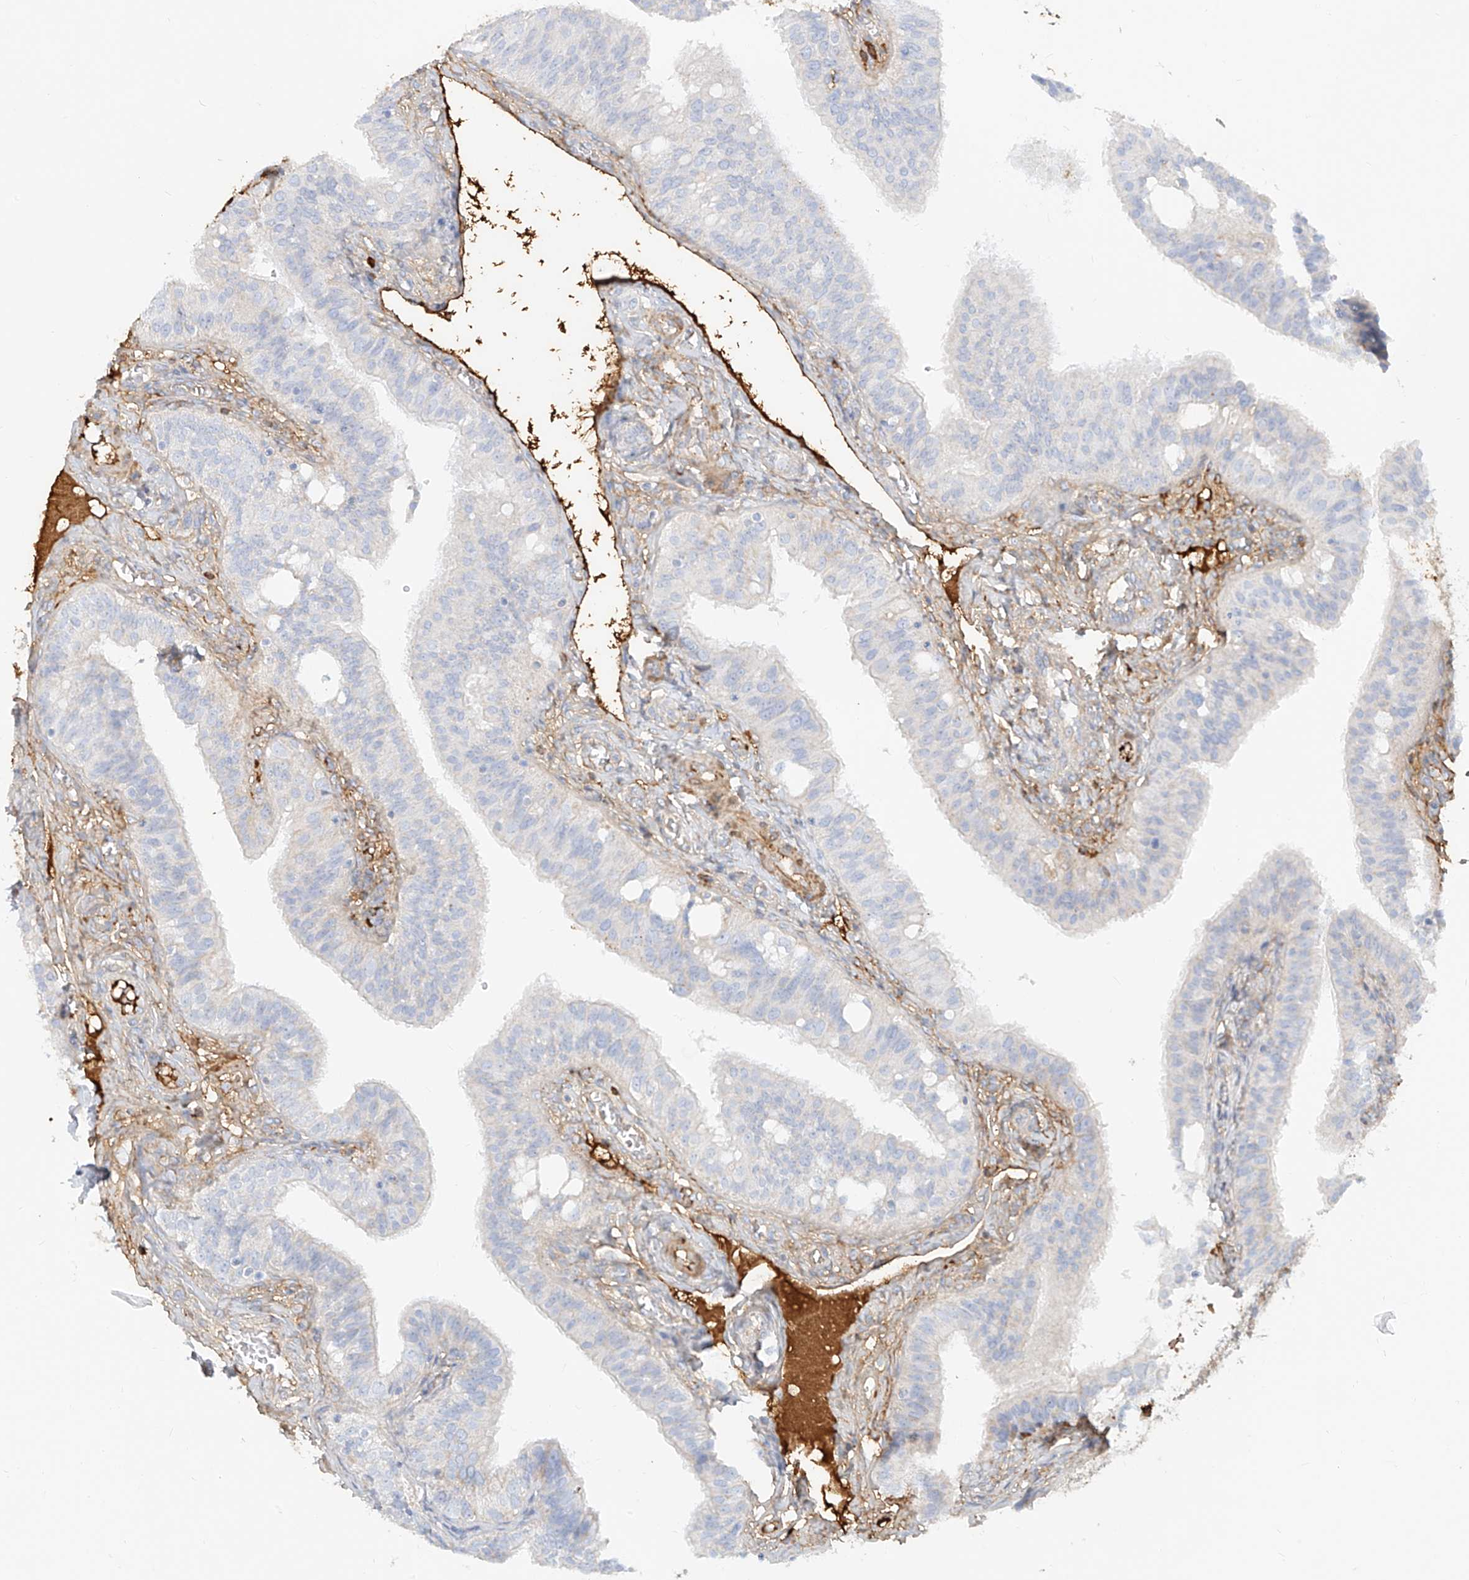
{"staining": {"intensity": "negative", "quantity": "none", "location": "none"}, "tissue": "fallopian tube", "cell_type": "Glandular cells", "image_type": "normal", "snomed": [{"axis": "morphology", "description": "Normal tissue, NOS"}, {"axis": "topography", "description": "Fallopian tube"}, {"axis": "topography", "description": "Ovary"}], "caption": "Immunohistochemistry (IHC) of normal human fallopian tube shows no expression in glandular cells. (DAB IHC visualized using brightfield microscopy, high magnification).", "gene": "OCSTAMP", "patient": {"sex": "female", "age": 42}}